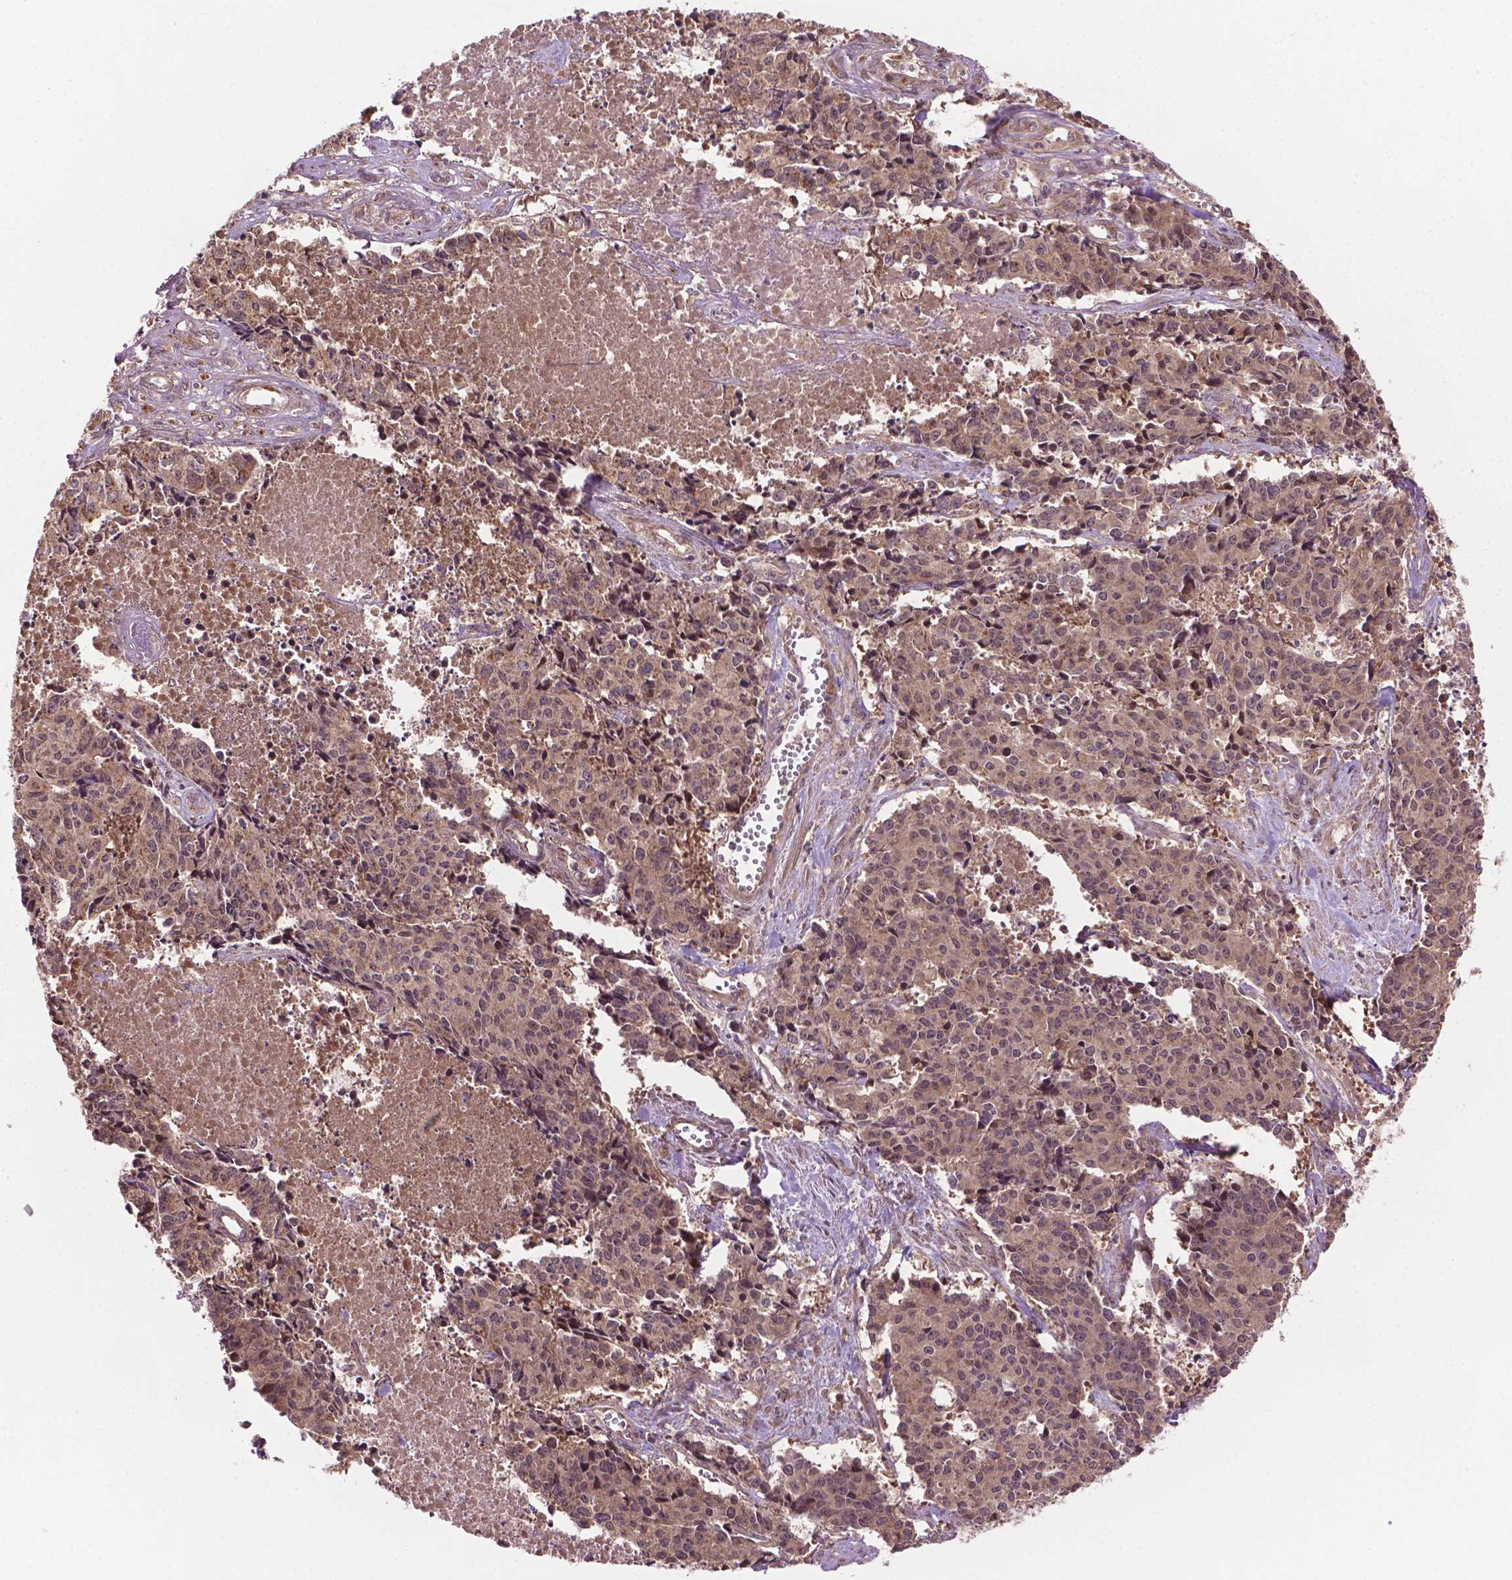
{"staining": {"intensity": "weak", "quantity": ">75%", "location": "cytoplasmic/membranous"}, "tissue": "cervical cancer", "cell_type": "Tumor cells", "image_type": "cancer", "snomed": [{"axis": "morphology", "description": "Squamous cell carcinoma, NOS"}, {"axis": "topography", "description": "Cervix"}], "caption": "Brown immunohistochemical staining in human cervical cancer (squamous cell carcinoma) reveals weak cytoplasmic/membranous positivity in about >75% of tumor cells.", "gene": "PPP1CB", "patient": {"sex": "female", "age": 28}}